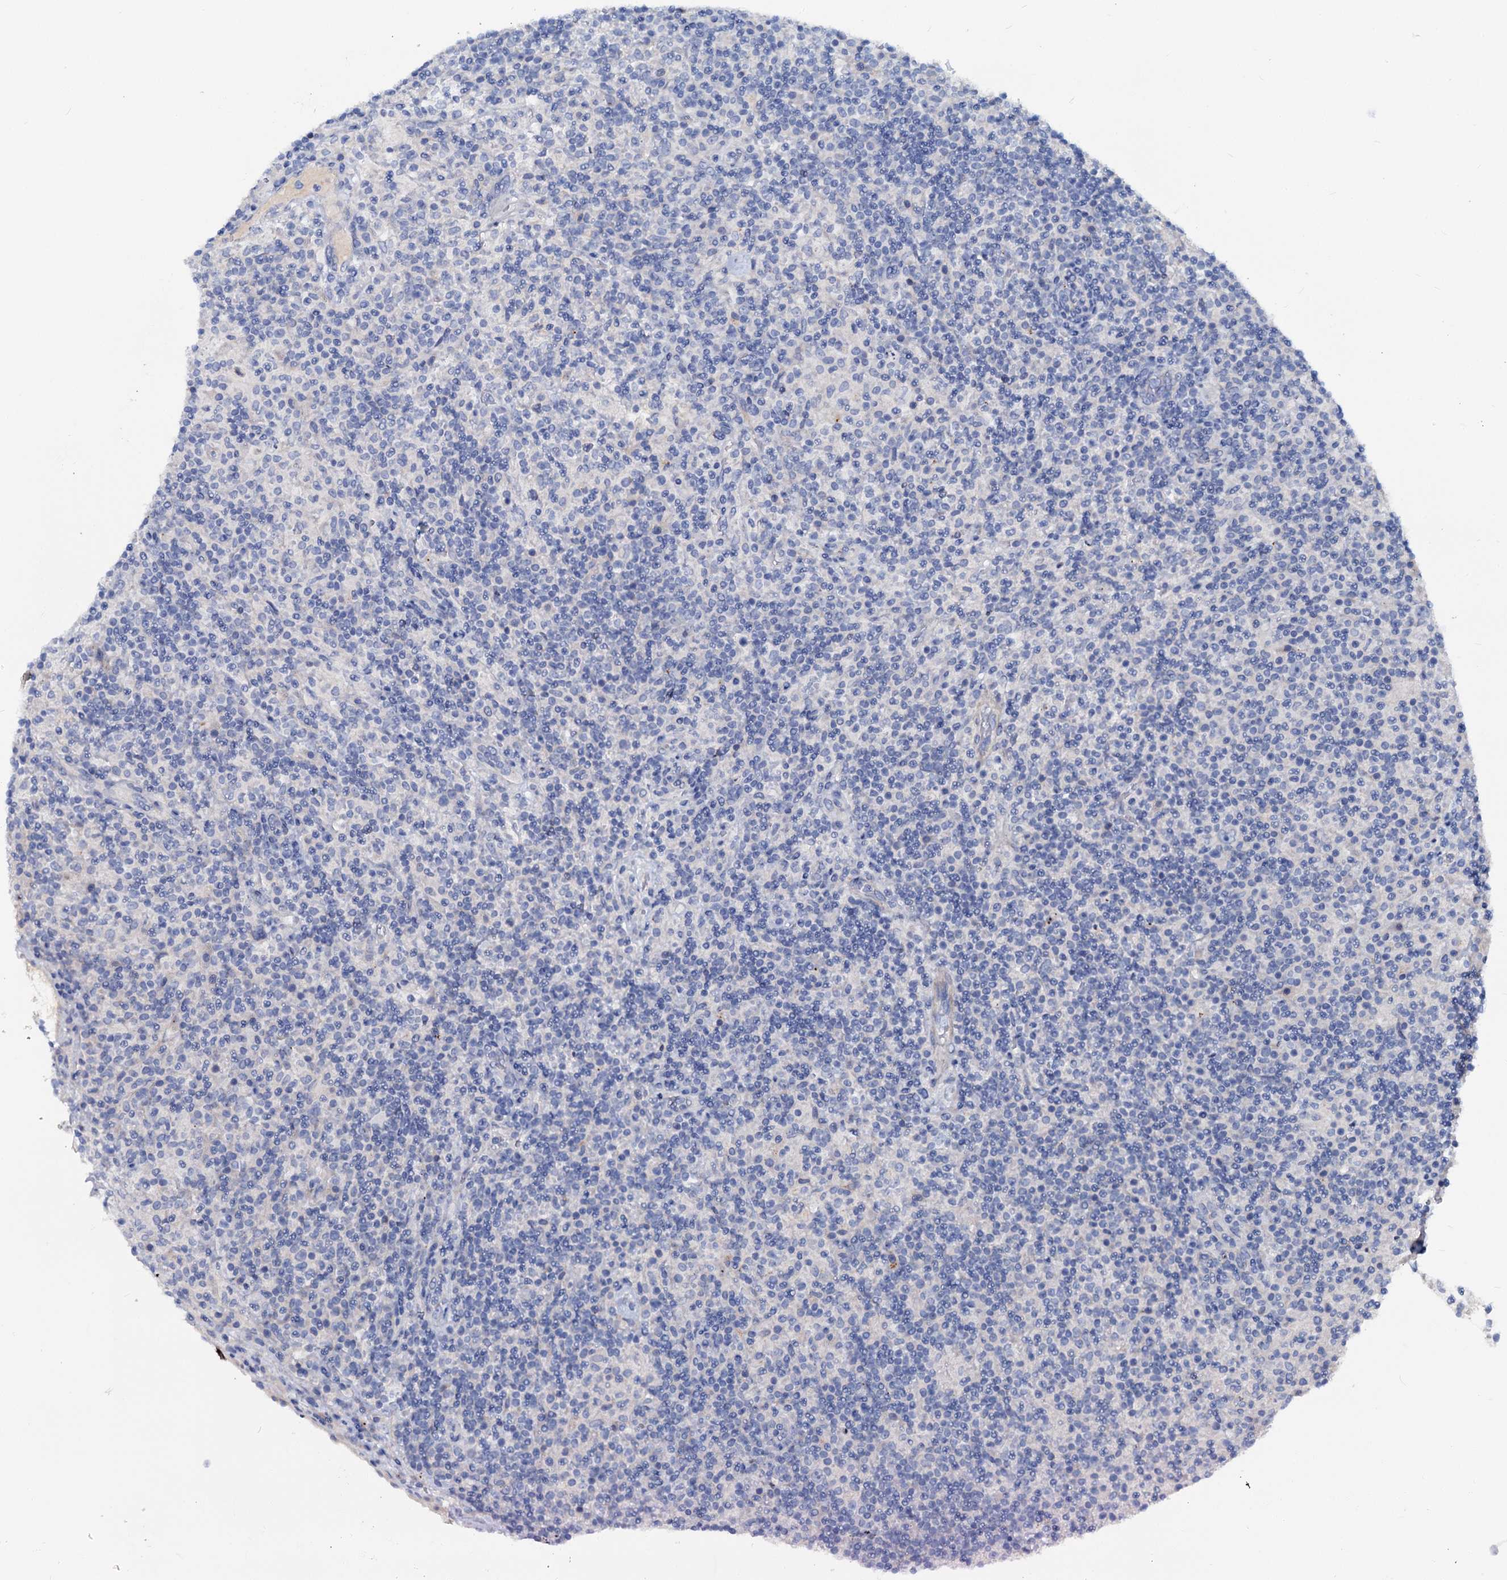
{"staining": {"intensity": "negative", "quantity": "none", "location": "none"}, "tissue": "lymphoma", "cell_type": "Tumor cells", "image_type": "cancer", "snomed": [{"axis": "morphology", "description": "Hodgkin's disease, NOS"}, {"axis": "topography", "description": "Lymph node"}], "caption": "Tumor cells are negative for protein expression in human lymphoma.", "gene": "DYDC2", "patient": {"sex": "male", "age": 70}}